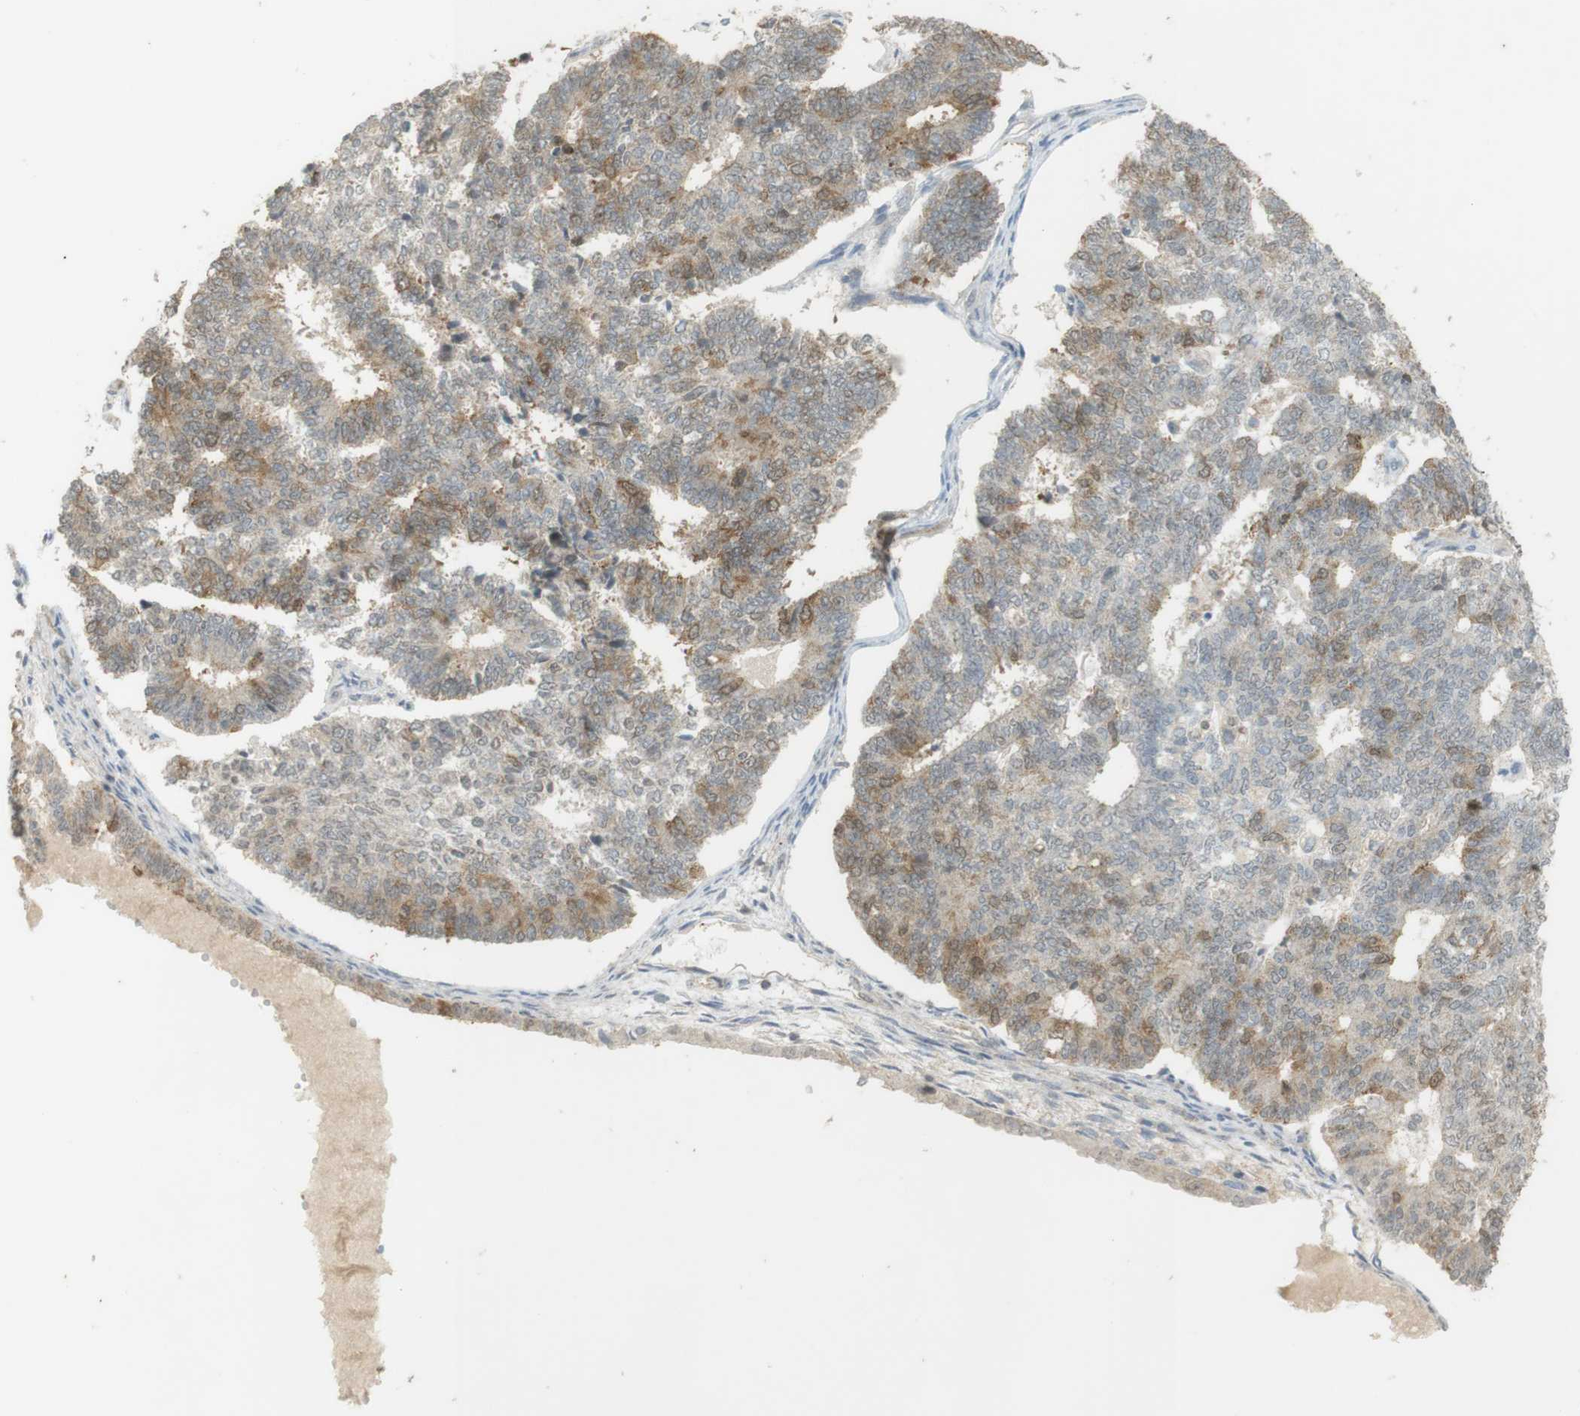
{"staining": {"intensity": "weak", "quantity": "25%-75%", "location": "cytoplasmic/membranous"}, "tissue": "endometrial cancer", "cell_type": "Tumor cells", "image_type": "cancer", "snomed": [{"axis": "morphology", "description": "Adenocarcinoma, NOS"}, {"axis": "topography", "description": "Endometrium"}], "caption": "The immunohistochemical stain labels weak cytoplasmic/membranous staining in tumor cells of adenocarcinoma (endometrial) tissue.", "gene": "TTK", "patient": {"sex": "female", "age": 70}}